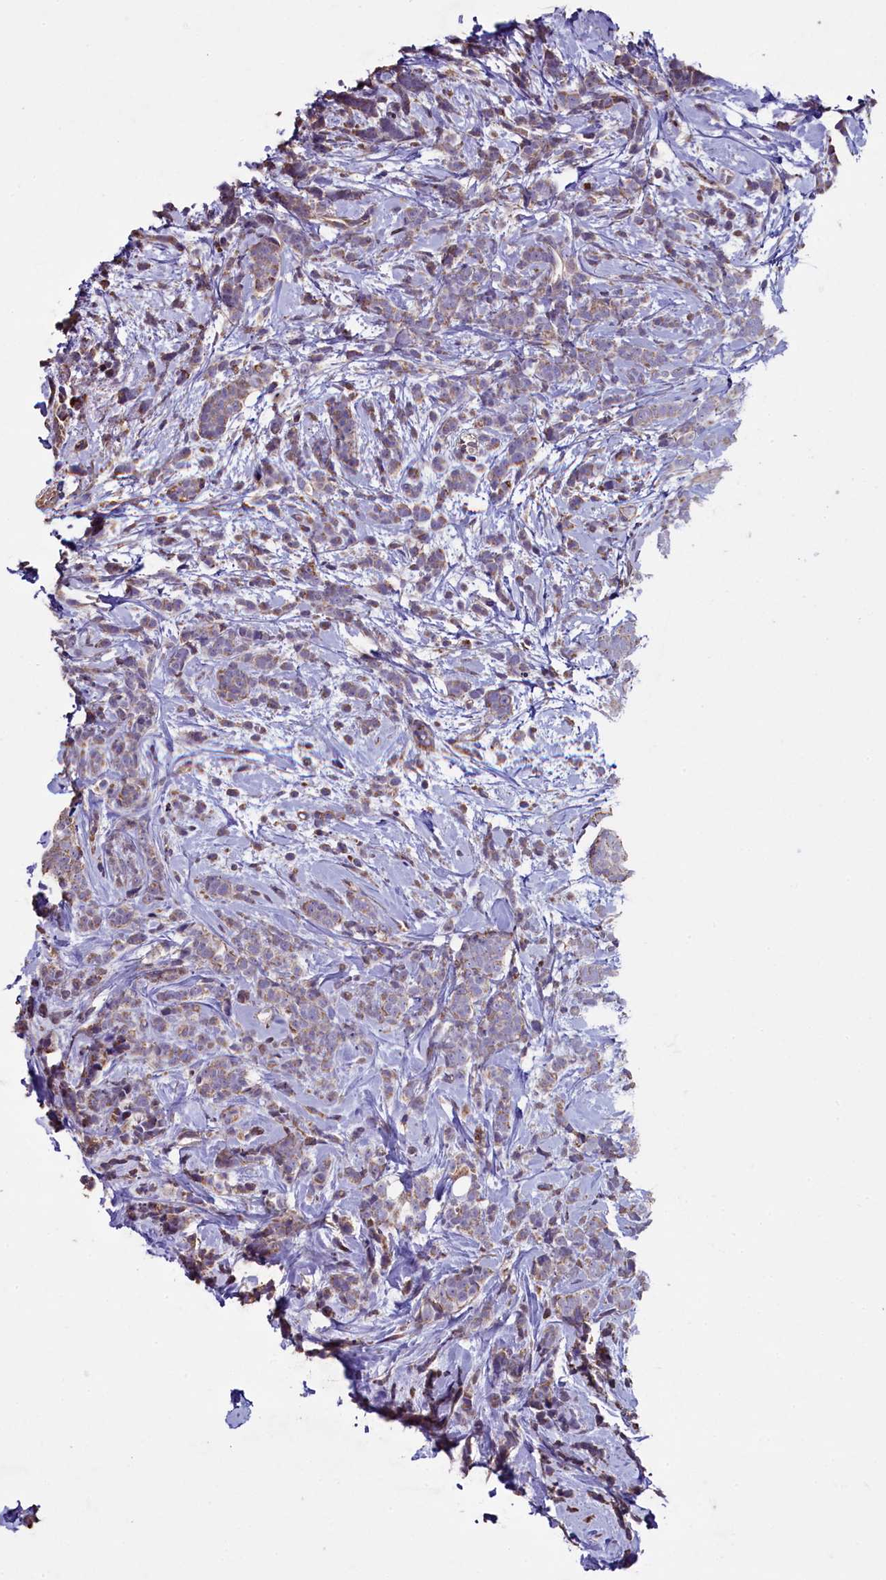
{"staining": {"intensity": "weak", "quantity": ">75%", "location": "cytoplasmic/membranous"}, "tissue": "breast cancer", "cell_type": "Tumor cells", "image_type": "cancer", "snomed": [{"axis": "morphology", "description": "Lobular carcinoma"}, {"axis": "topography", "description": "Breast"}], "caption": "Protein staining demonstrates weak cytoplasmic/membranous positivity in about >75% of tumor cells in lobular carcinoma (breast). (IHC, brightfield microscopy, high magnification).", "gene": "COQ9", "patient": {"sex": "female", "age": 58}}